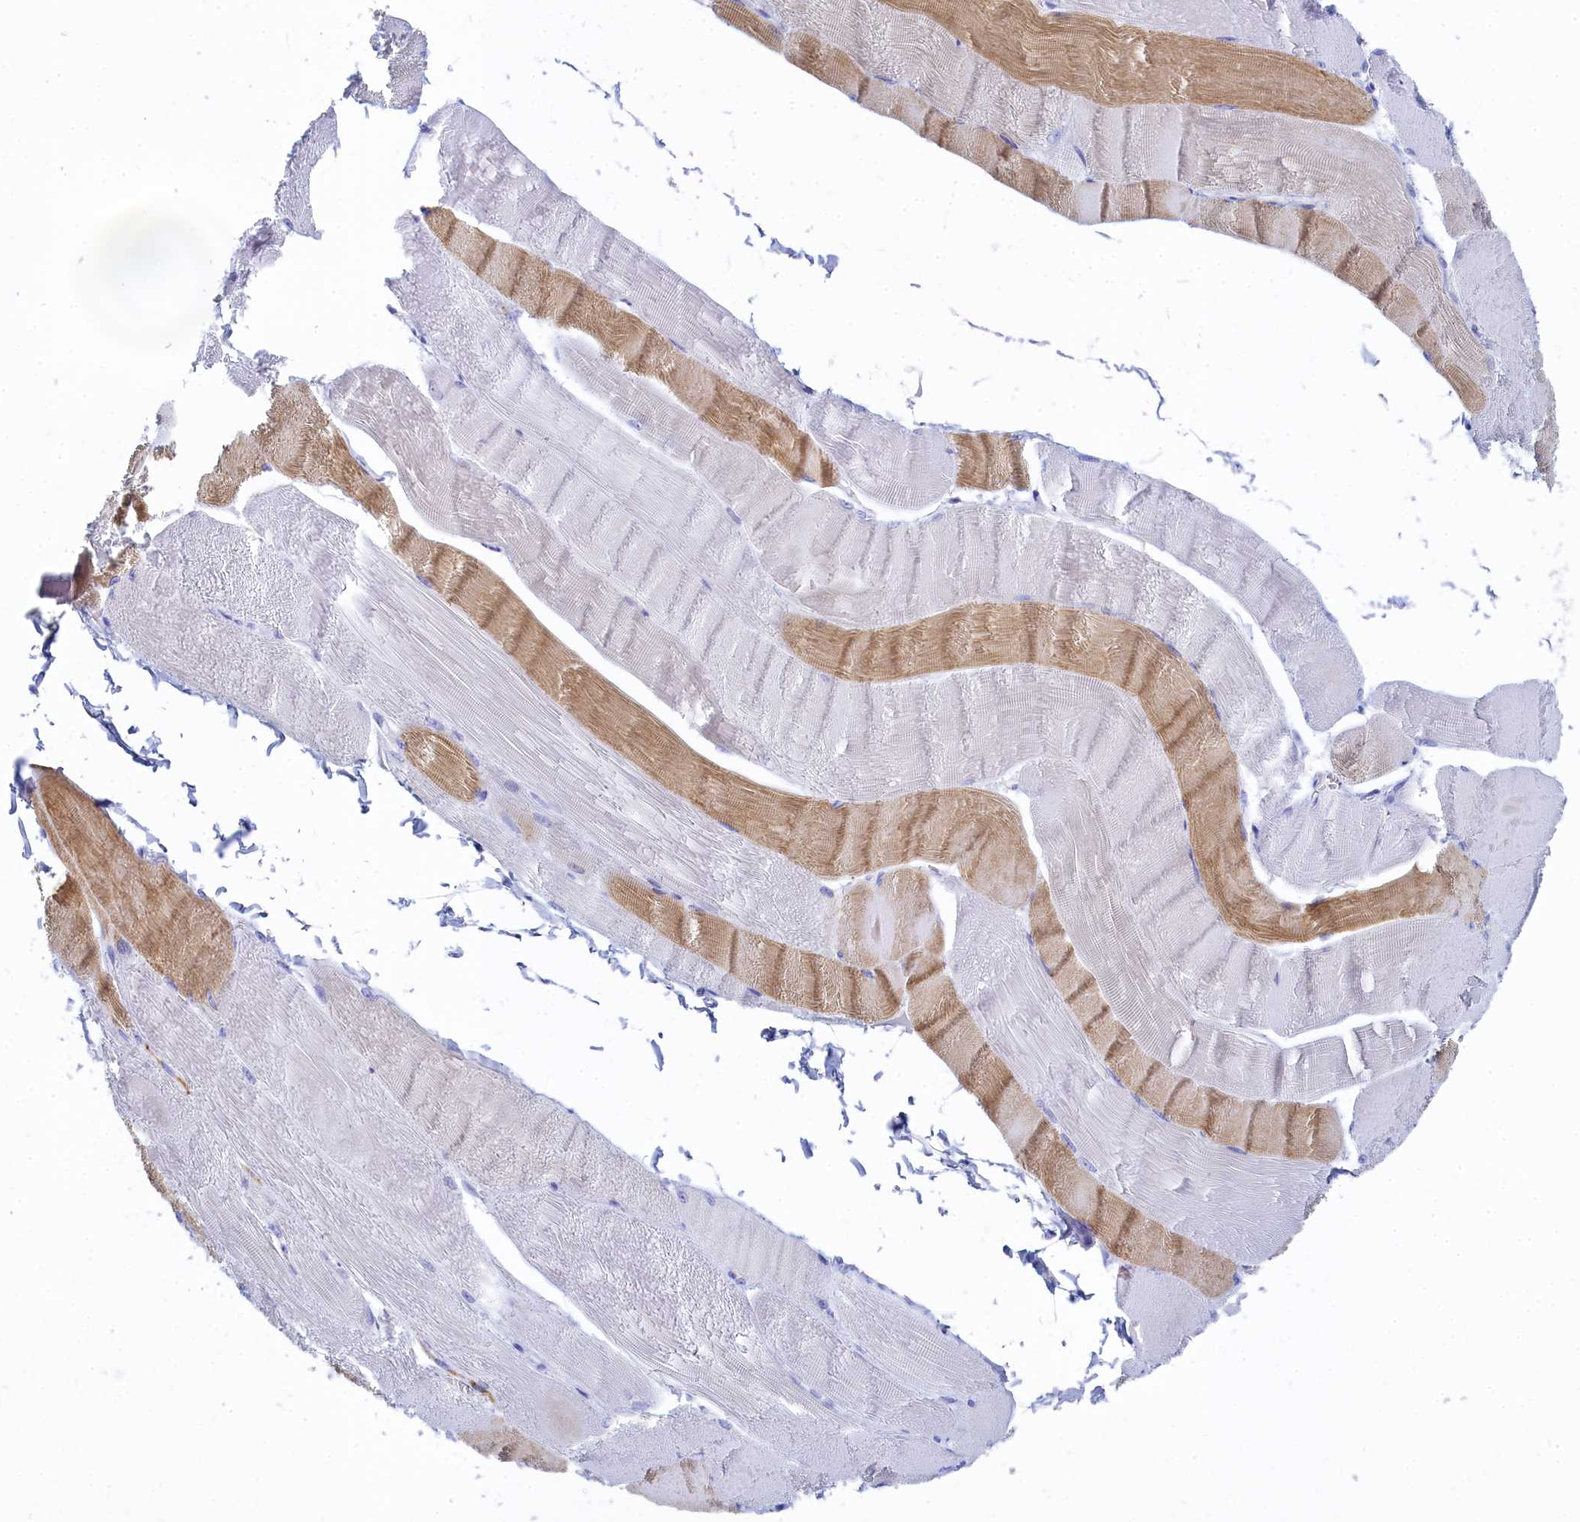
{"staining": {"intensity": "moderate", "quantity": "25%-75%", "location": "cytoplasmic/membranous"}, "tissue": "skeletal muscle", "cell_type": "Myocytes", "image_type": "normal", "snomed": [{"axis": "morphology", "description": "Normal tissue, NOS"}, {"axis": "morphology", "description": "Basal cell carcinoma"}, {"axis": "topography", "description": "Skeletal muscle"}], "caption": "This is an image of immunohistochemistry (IHC) staining of benign skeletal muscle, which shows moderate staining in the cytoplasmic/membranous of myocytes.", "gene": "TRIM10", "patient": {"sex": "female", "age": 64}}